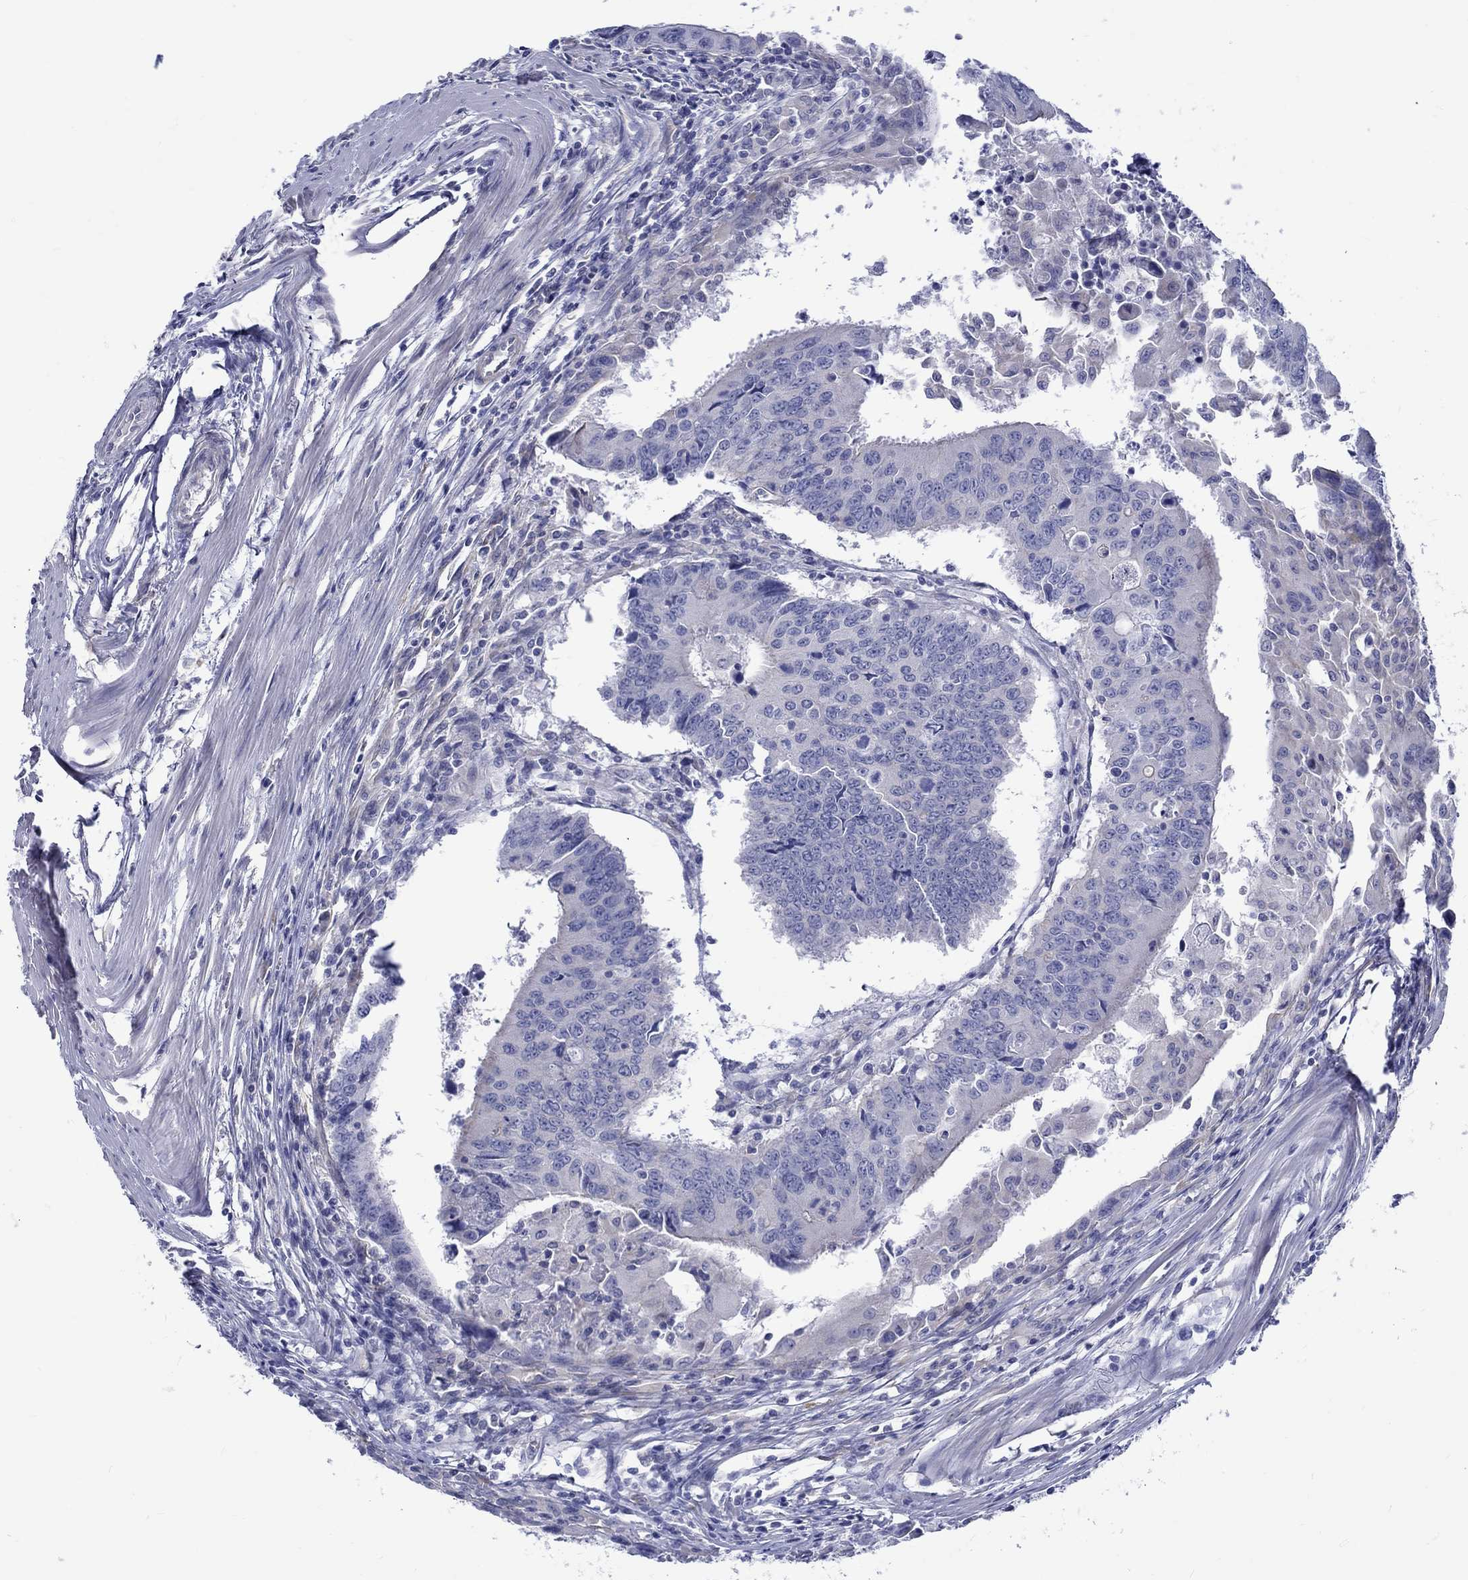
{"staining": {"intensity": "negative", "quantity": "none", "location": "none"}, "tissue": "colorectal cancer", "cell_type": "Tumor cells", "image_type": "cancer", "snomed": [{"axis": "morphology", "description": "Adenocarcinoma, NOS"}, {"axis": "topography", "description": "Rectum"}], "caption": "This histopathology image is of adenocarcinoma (colorectal) stained with IHC to label a protein in brown with the nuclei are counter-stained blue. There is no expression in tumor cells. (Brightfield microscopy of DAB (3,3'-diaminobenzidine) IHC at high magnification).", "gene": "SH2D7", "patient": {"sex": "male", "age": 67}}